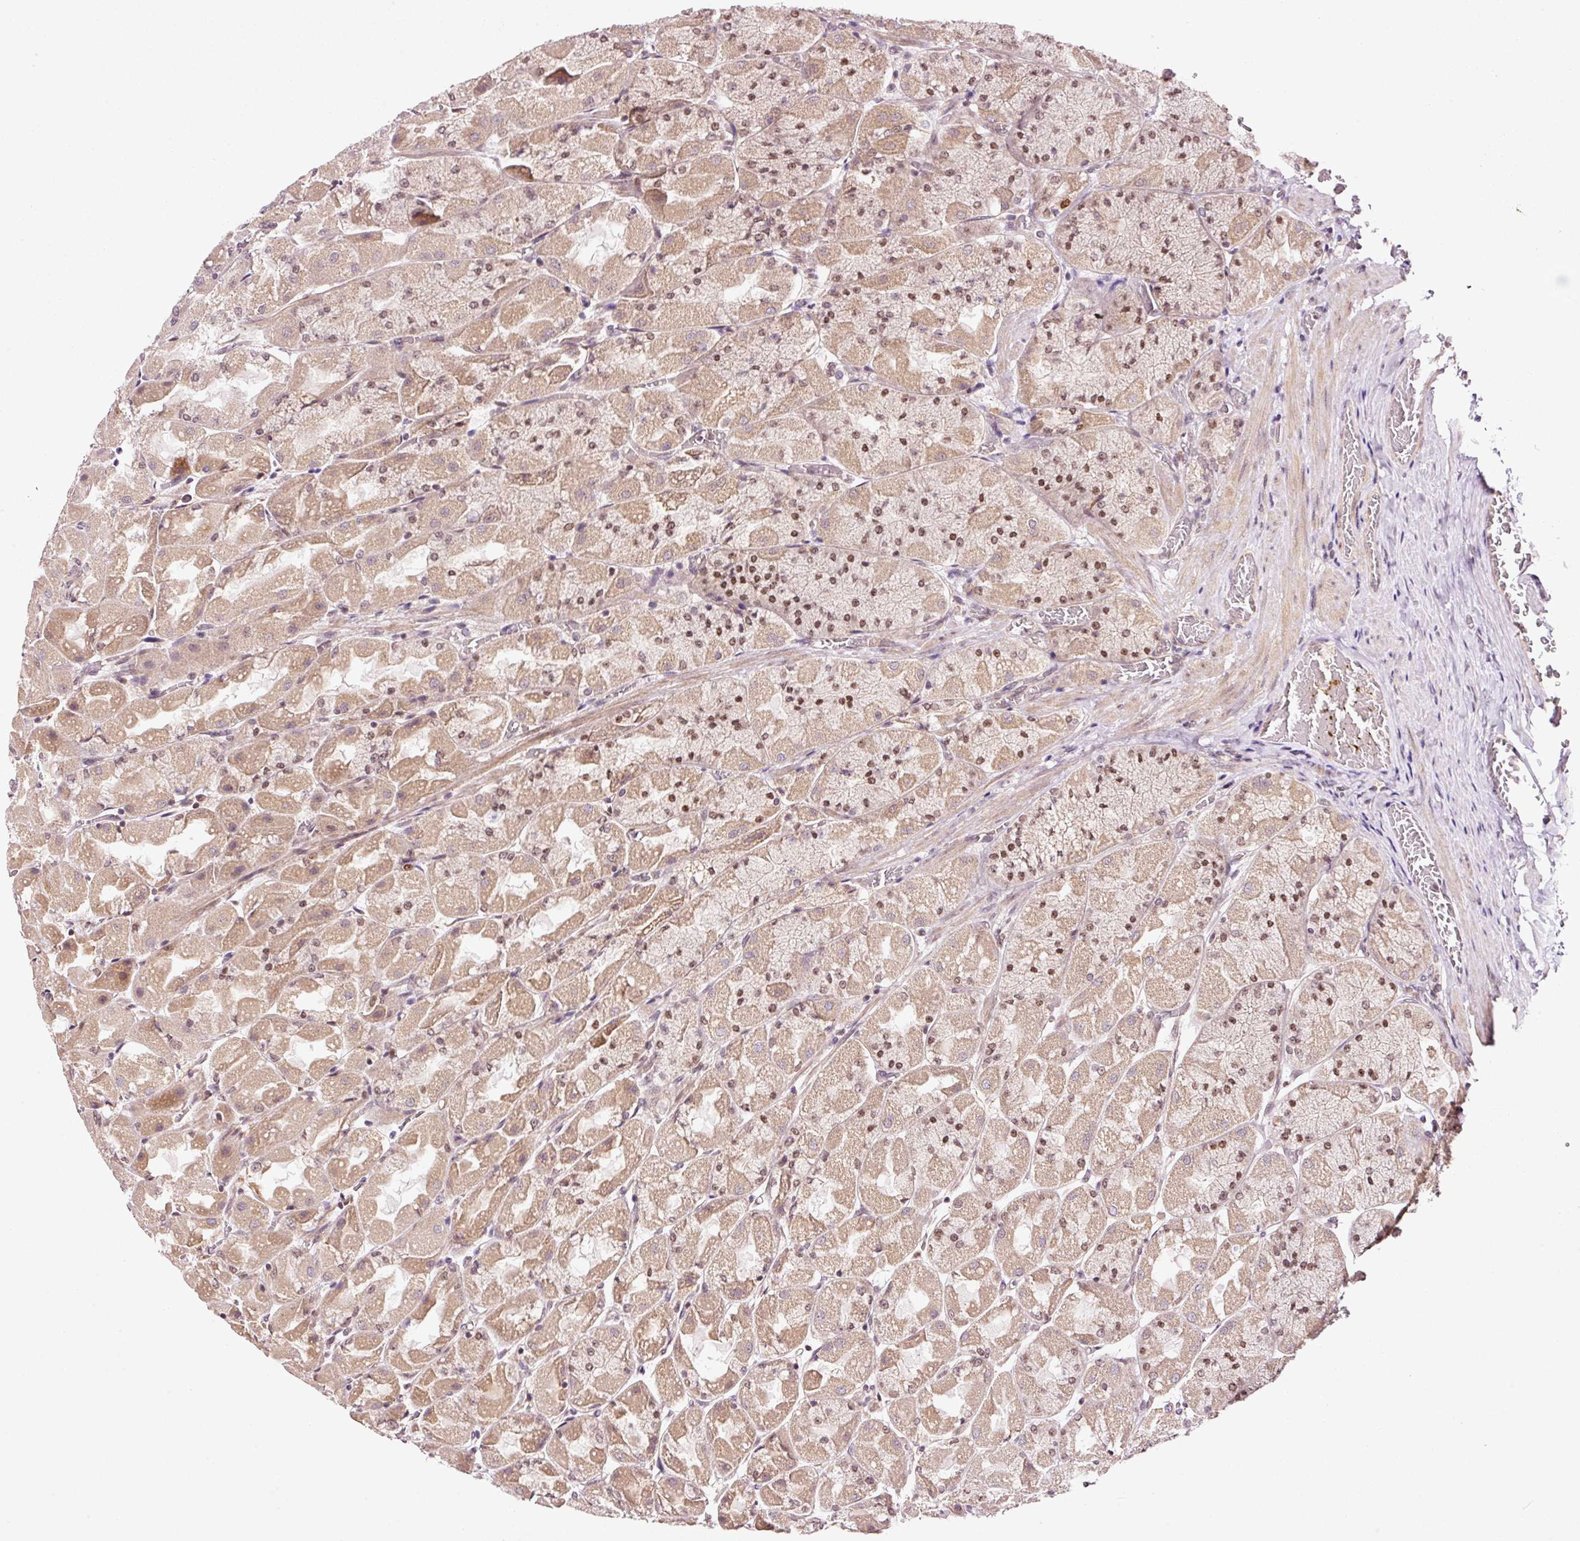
{"staining": {"intensity": "moderate", "quantity": ">75%", "location": "cytoplasmic/membranous,nuclear"}, "tissue": "stomach", "cell_type": "Glandular cells", "image_type": "normal", "snomed": [{"axis": "morphology", "description": "Normal tissue, NOS"}, {"axis": "topography", "description": "Stomach"}], "caption": "Immunohistochemistry histopathology image of benign stomach stained for a protein (brown), which displays medium levels of moderate cytoplasmic/membranous,nuclear staining in approximately >75% of glandular cells.", "gene": "RFC4", "patient": {"sex": "female", "age": 61}}